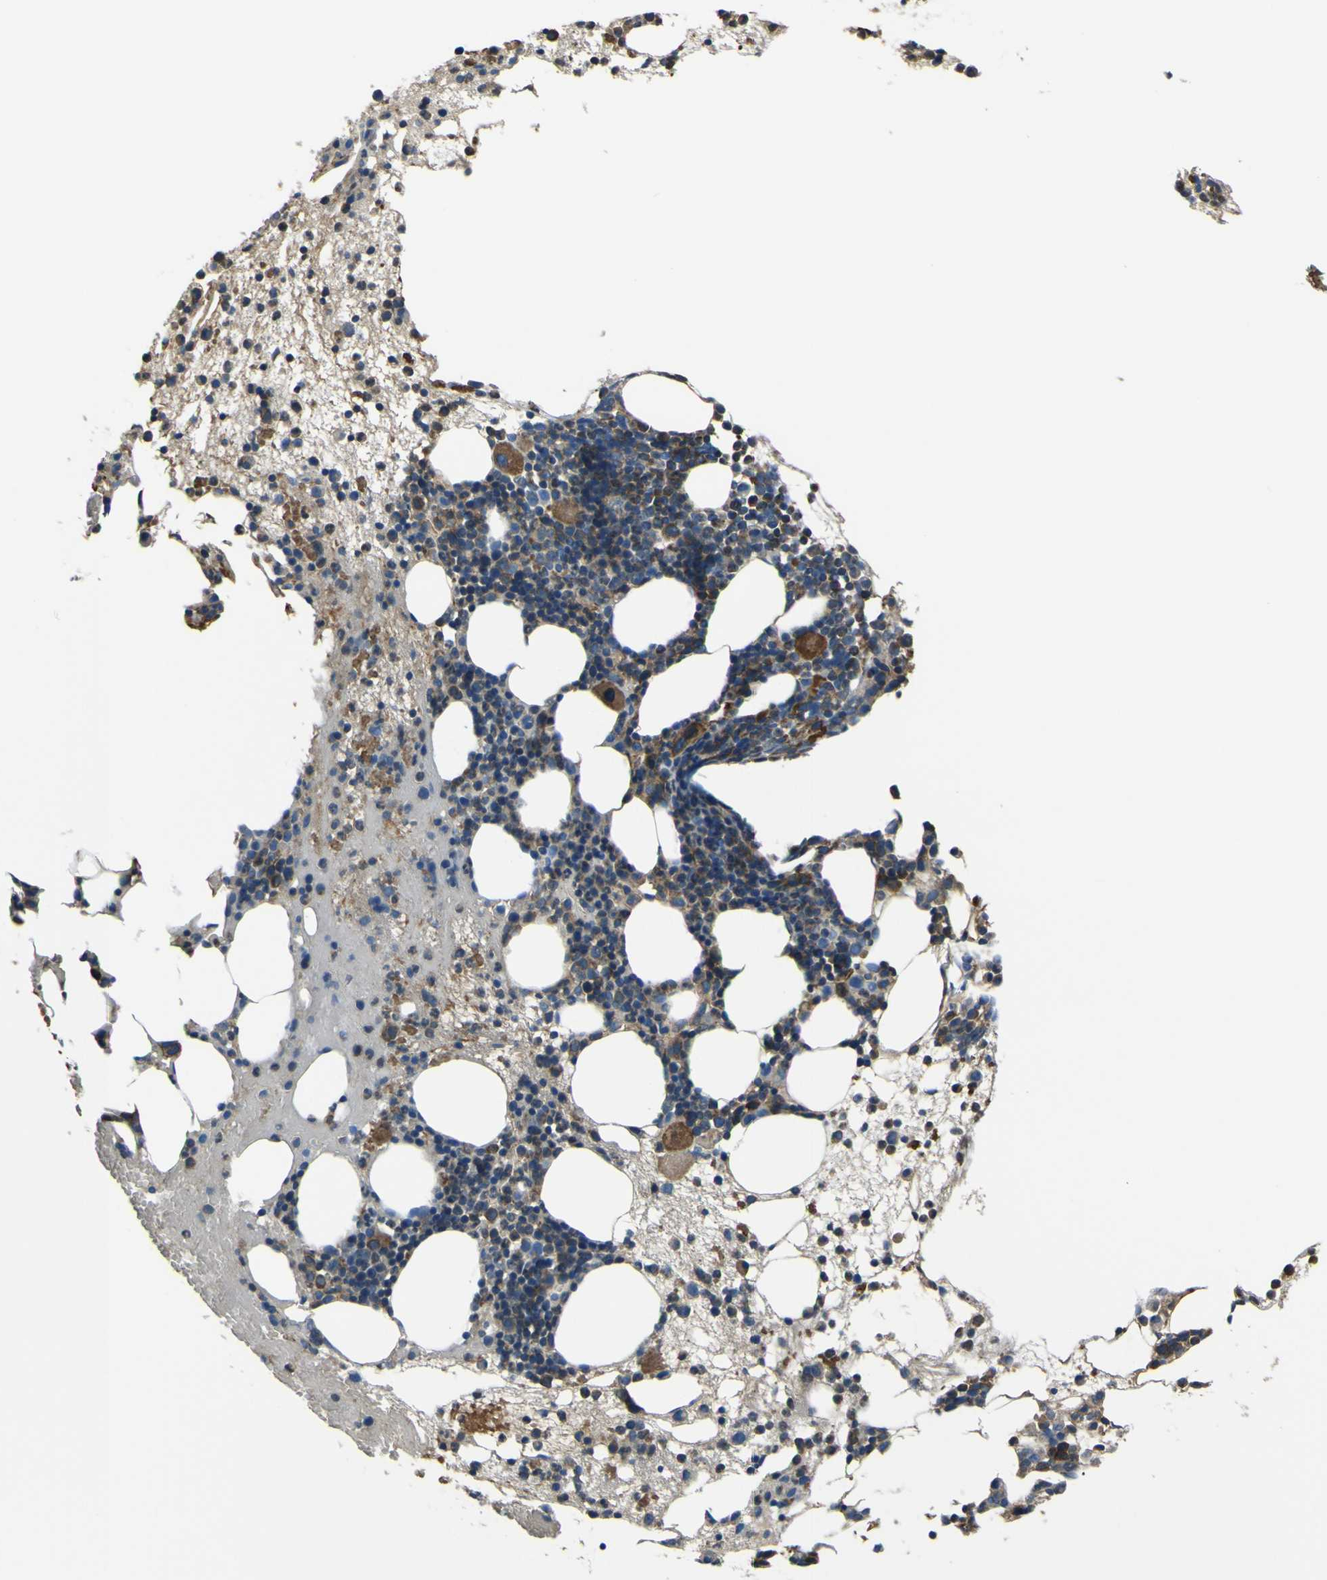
{"staining": {"intensity": "moderate", "quantity": "25%-75%", "location": "cytoplasmic/membranous"}, "tissue": "bone marrow", "cell_type": "Hematopoietic cells", "image_type": "normal", "snomed": [{"axis": "morphology", "description": "Normal tissue, NOS"}, {"axis": "morphology", "description": "Inflammation, NOS"}, {"axis": "topography", "description": "Bone marrow"}], "caption": "Protein expression analysis of unremarkable human bone marrow reveals moderate cytoplasmic/membranous positivity in approximately 25%-75% of hematopoietic cells. (IHC, brightfield microscopy, high magnification).", "gene": "STIM1", "patient": {"sex": "female", "age": 79}}